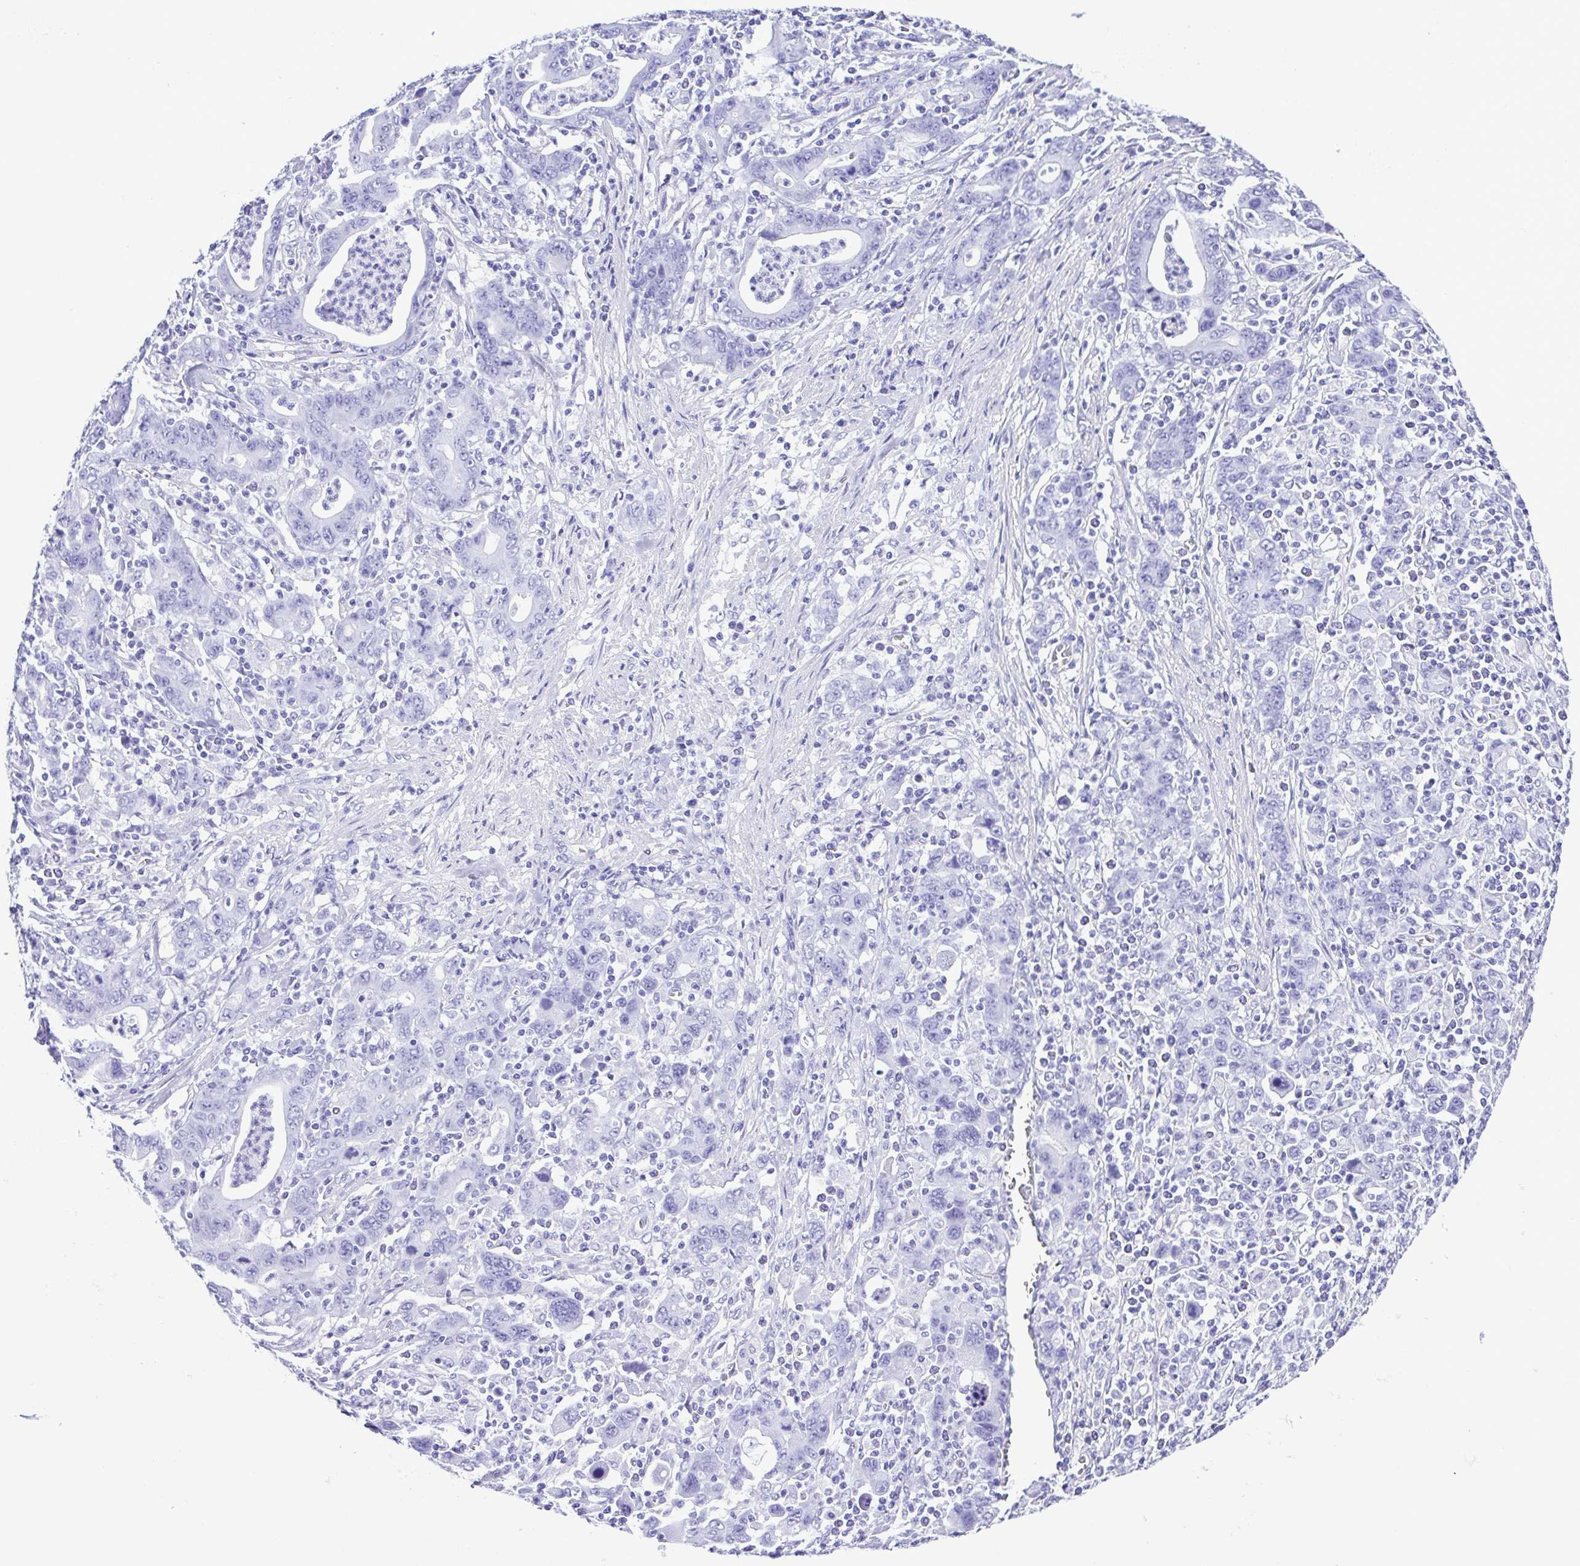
{"staining": {"intensity": "negative", "quantity": "none", "location": "none"}, "tissue": "stomach cancer", "cell_type": "Tumor cells", "image_type": "cancer", "snomed": [{"axis": "morphology", "description": "Adenocarcinoma, NOS"}, {"axis": "topography", "description": "Stomach, upper"}], "caption": "This is an immunohistochemistry (IHC) photomicrograph of stomach cancer (adenocarcinoma). There is no positivity in tumor cells.", "gene": "SYT1", "patient": {"sex": "male", "age": 69}}